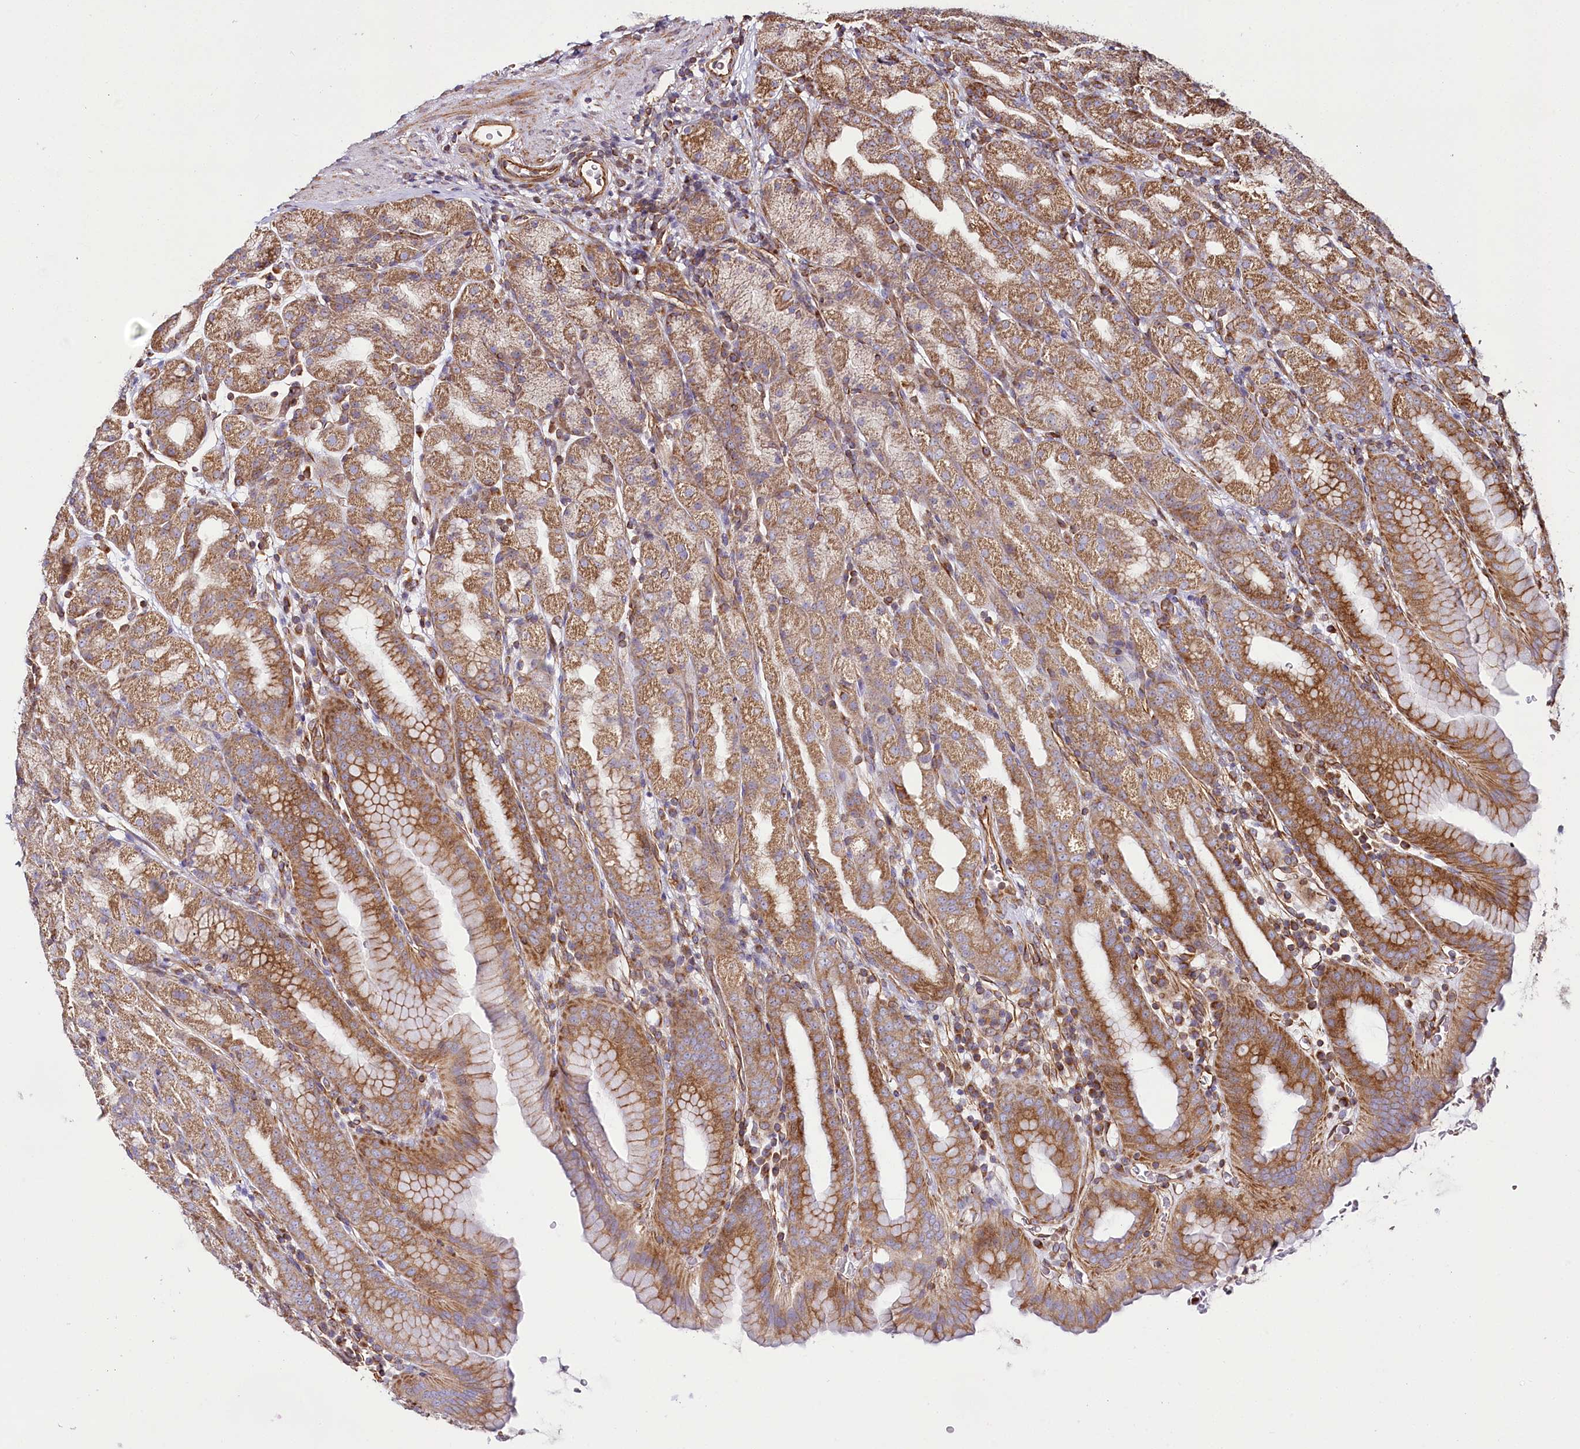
{"staining": {"intensity": "strong", "quantity": "25%-75%", "location": "cytoplasmic/membranous"}, "tissue": "stomach", "cell_type": "Glandular cells", "image_type": "normal", "snomed": [{"axis": "morphology", "description": "Normal tissue, NOS"}, {"axis": "topography", "description": "Stomach, upper"}], "caption": "DAB (3,3'-diaminobenzidine) immunohistochemical staining of benign human stomach shows strong cytoplasmic/membranous protein staining in approximately 25%-75% of glandular cells.", "gene": "THUMPD3", "patient": {"sex": "male", "age": 68}}